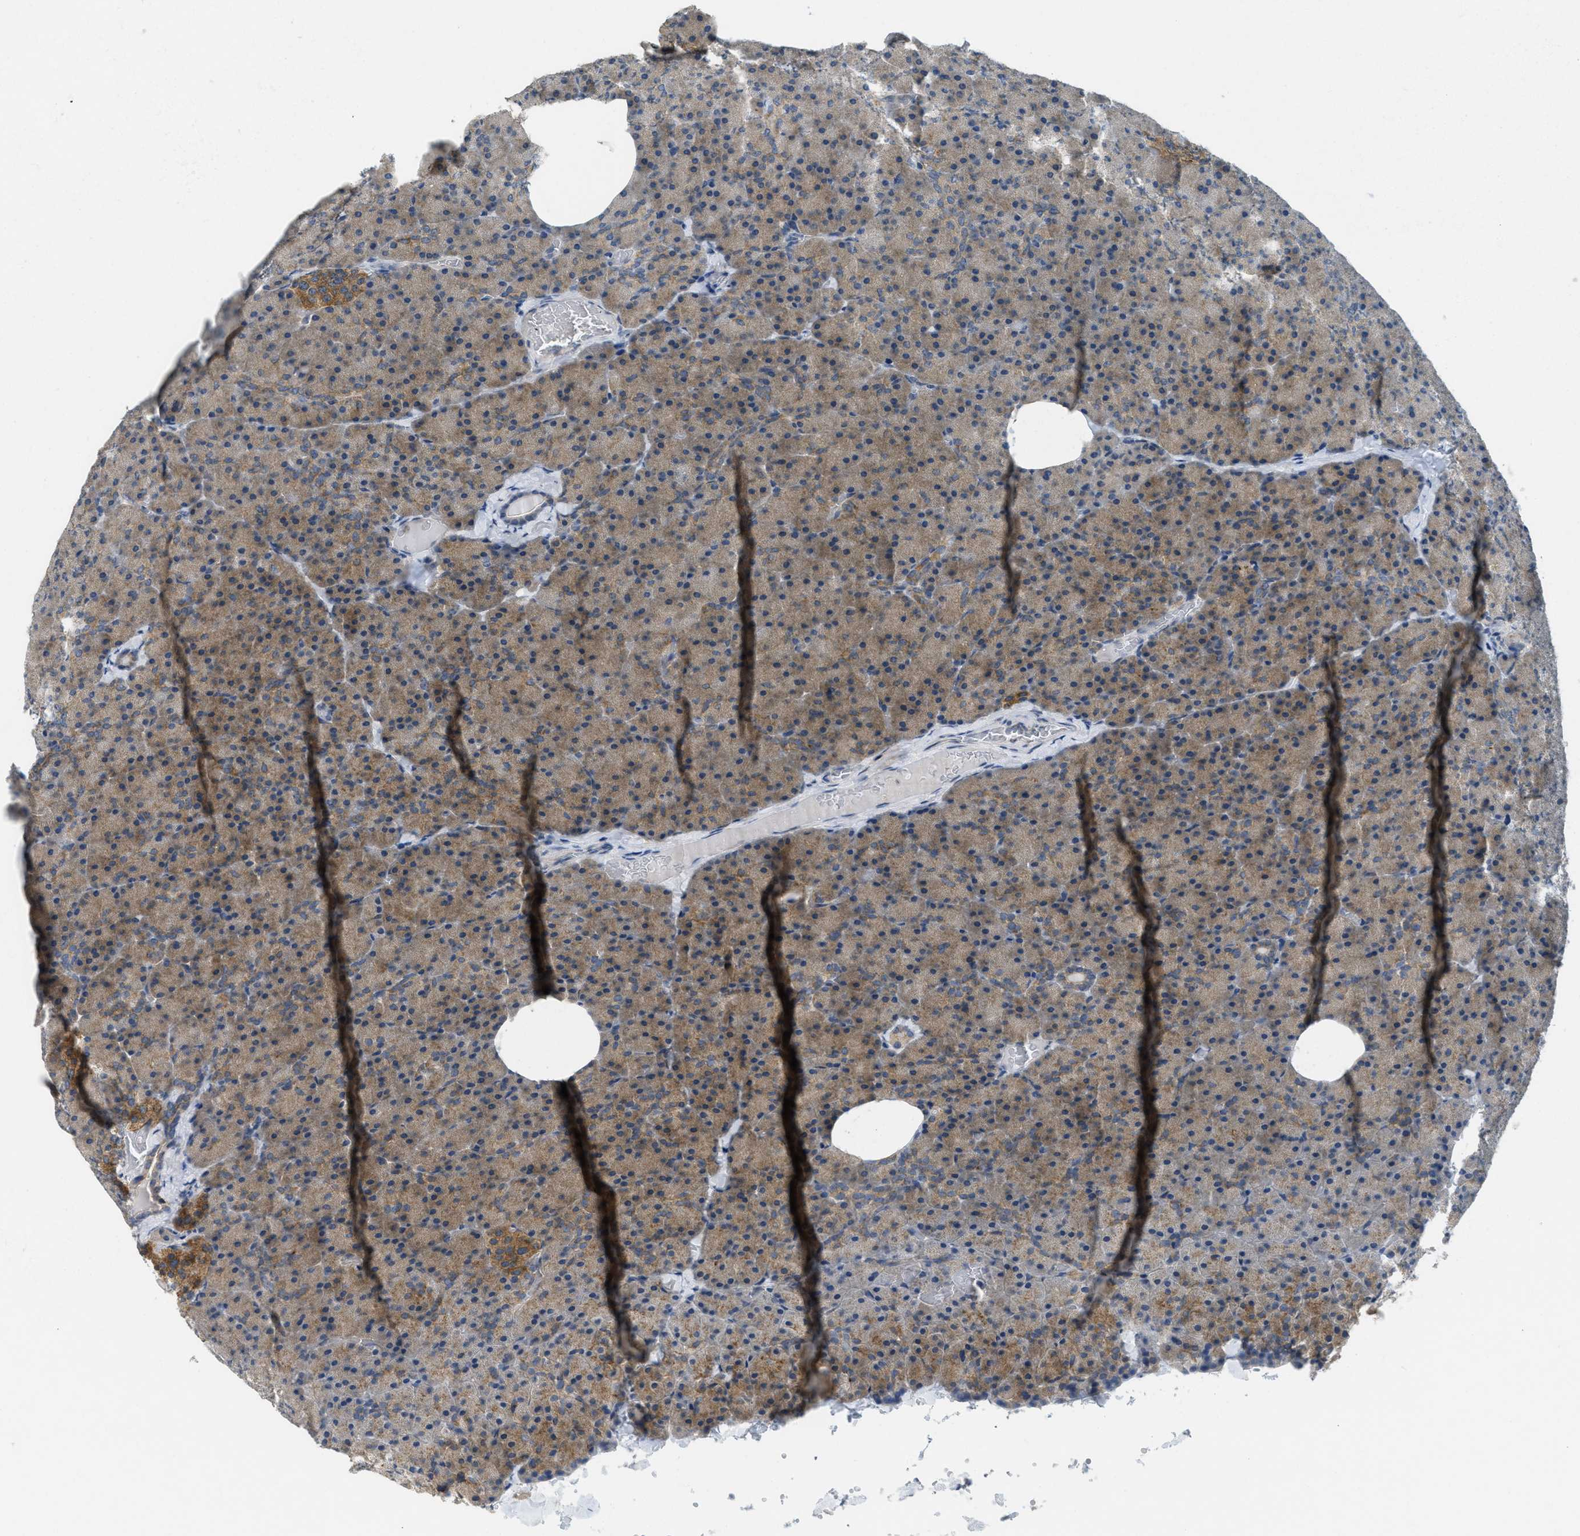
{"staining": {"intensity": "weak", "quantity": ">75%", "location": "cytoplasmic/membranous"}, "tissue": "pancreas", "cell_type": "Exocrine glandular cells", "image_type": "normal", "snomed": [{"axis": "morphology", "description": "Normal tissue, NOS"}, {"axis": "topography", "description": "Pancreas"}], "caption": "Human pancreas stained for a protein (brown) displays weak cytoplasmic/membranous positive staining in approximately >75% of exocrine glandular cells.", "gene": "ZFYVE9", "patient": {"sex": "female", "age": 35}}